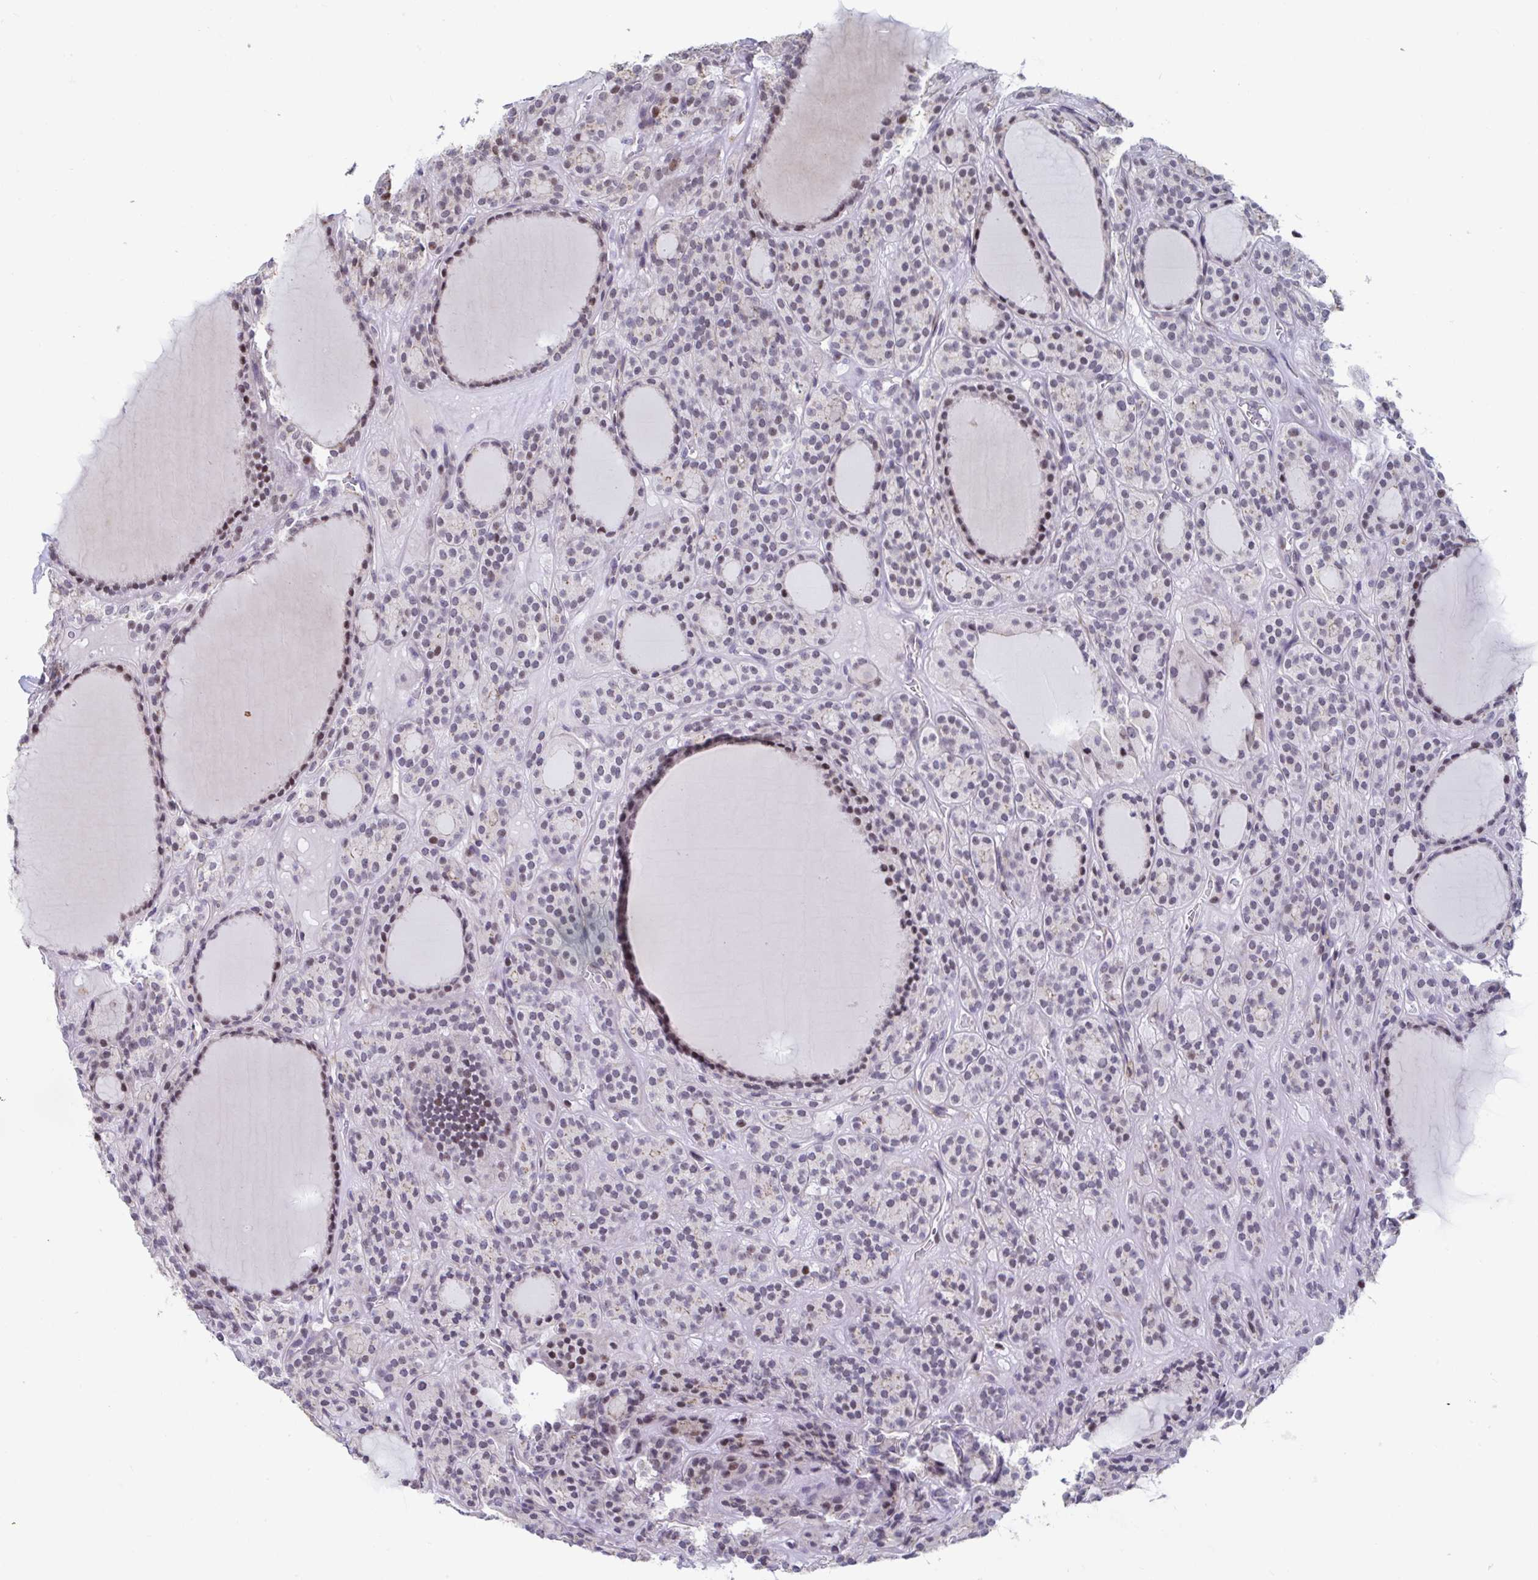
{"staining": {"intensity": "weak", "quantity": "25%-75%", "location": "nuclear"}, "tissue": "thyroid cancer", "cell_type": "Tumor cells", "image_type": "cancer", "snomed": [{"axis": "morphology", "description": "Follicular adenoma carcinoma, NOS"}, {"axis": "topography", "description": "Thyroid gland"}], "caption": "About 25%-75% of tumor cells in human thyroid follicular adenoma carcinoma exhibit weak nuclear protein positivity as visualized by brown immunohistochemical staining.", "gene": "WDR72", "patient": {"sex": "female", "age": 63}}